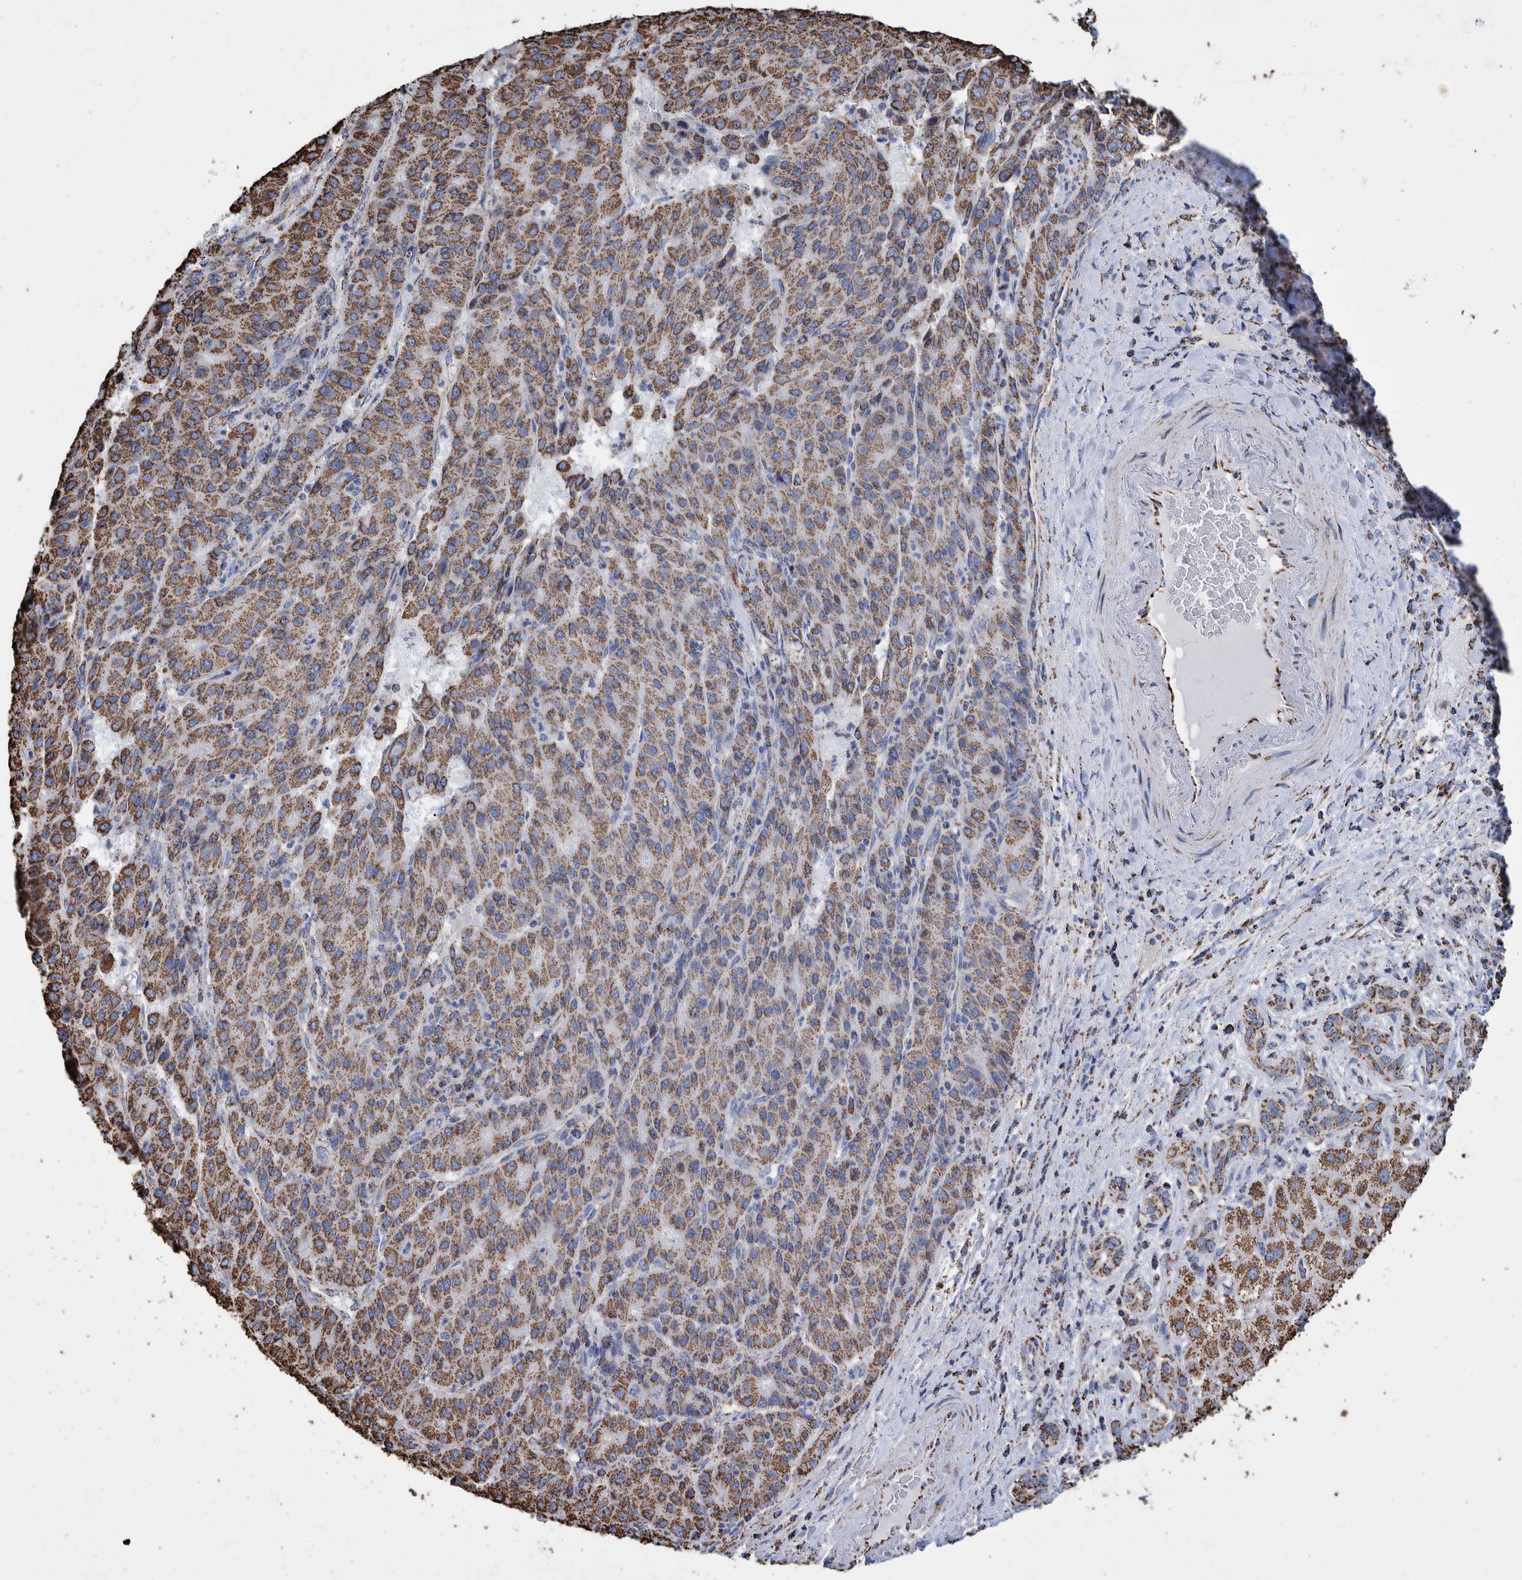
{"staining": {"intensity": "strong", "quantity": ">75%", "location": "cytoplasmic/membranous"}, "tissue": "liver cancer", "cell_type": "Tumor cells", "image_type": "cancer", "snomed": [{"axis": "morphology", "description": "Carcinoma, Hepatocellular, NOS"}, {"axis": "topography", "description": "Liver"}], "caption": "Liver cancer tissue shows strong cytoplasmic/membranous positivity in approximately >75% of tumor cells, visualized by immunohistochemistry.", "gene": "VPS26C", "patient": {"sex": "male", "age": 65}}